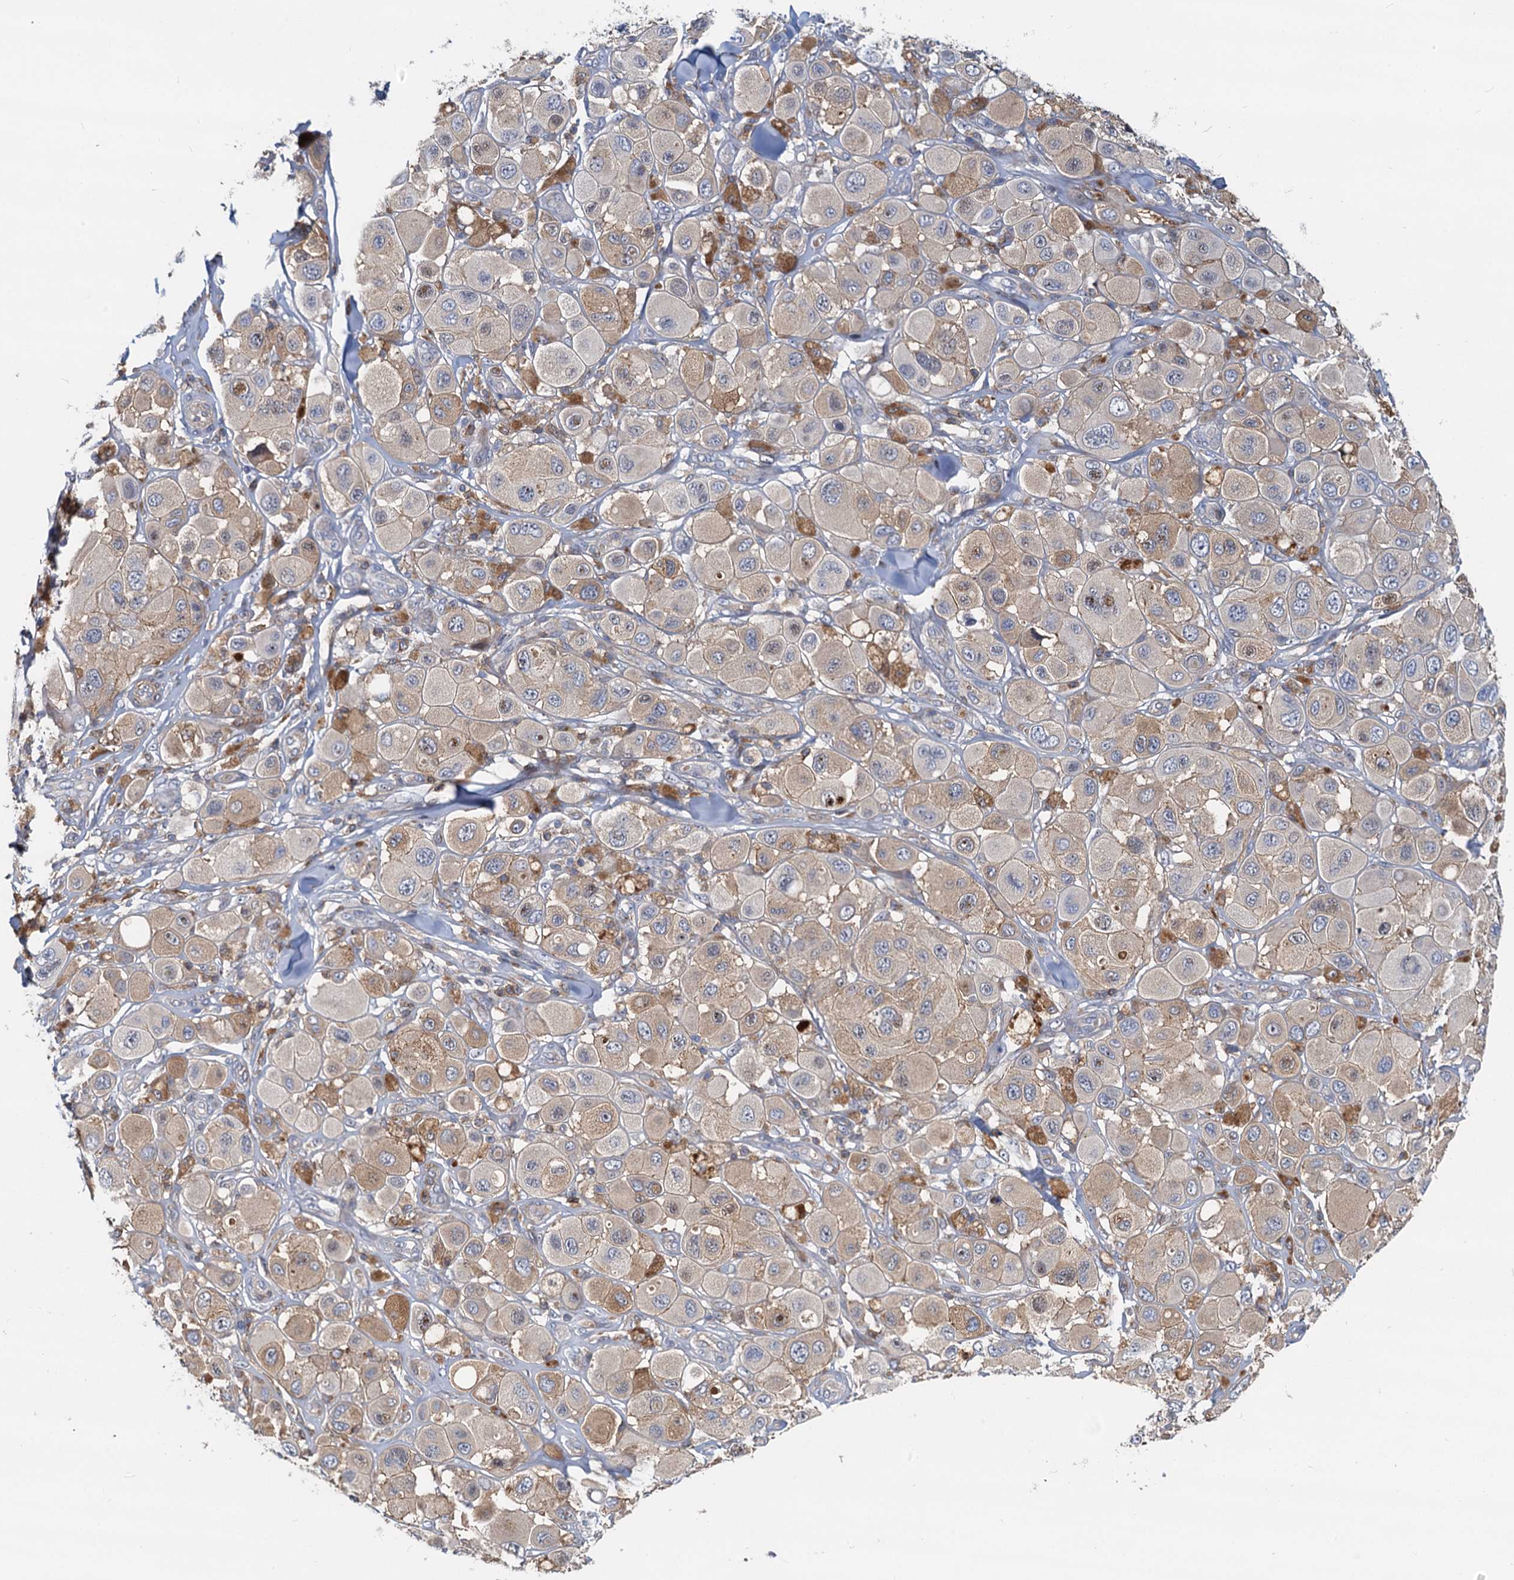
{"staining": {"intensity": "weak", "quantity": ">75%", "location": "cytoplasmic/membranous"}, "tissue": "melanoma", "cell_type": "Tumor cells", "image_type": "cancer", "snomed": [{"axis": "morphology", "description": "Malignant melanoma, Metastatic site"}, {"axis": "topography", "description": "Skin"}], "caption": "Tumor cells demonstrate low levels of weak cytoplasmic/membranous positivity in approximately >75% of cells in malignant melanoma (metastatic site).", "gene": "LNX2", "patient": {"sex": "male", "age": 41}}